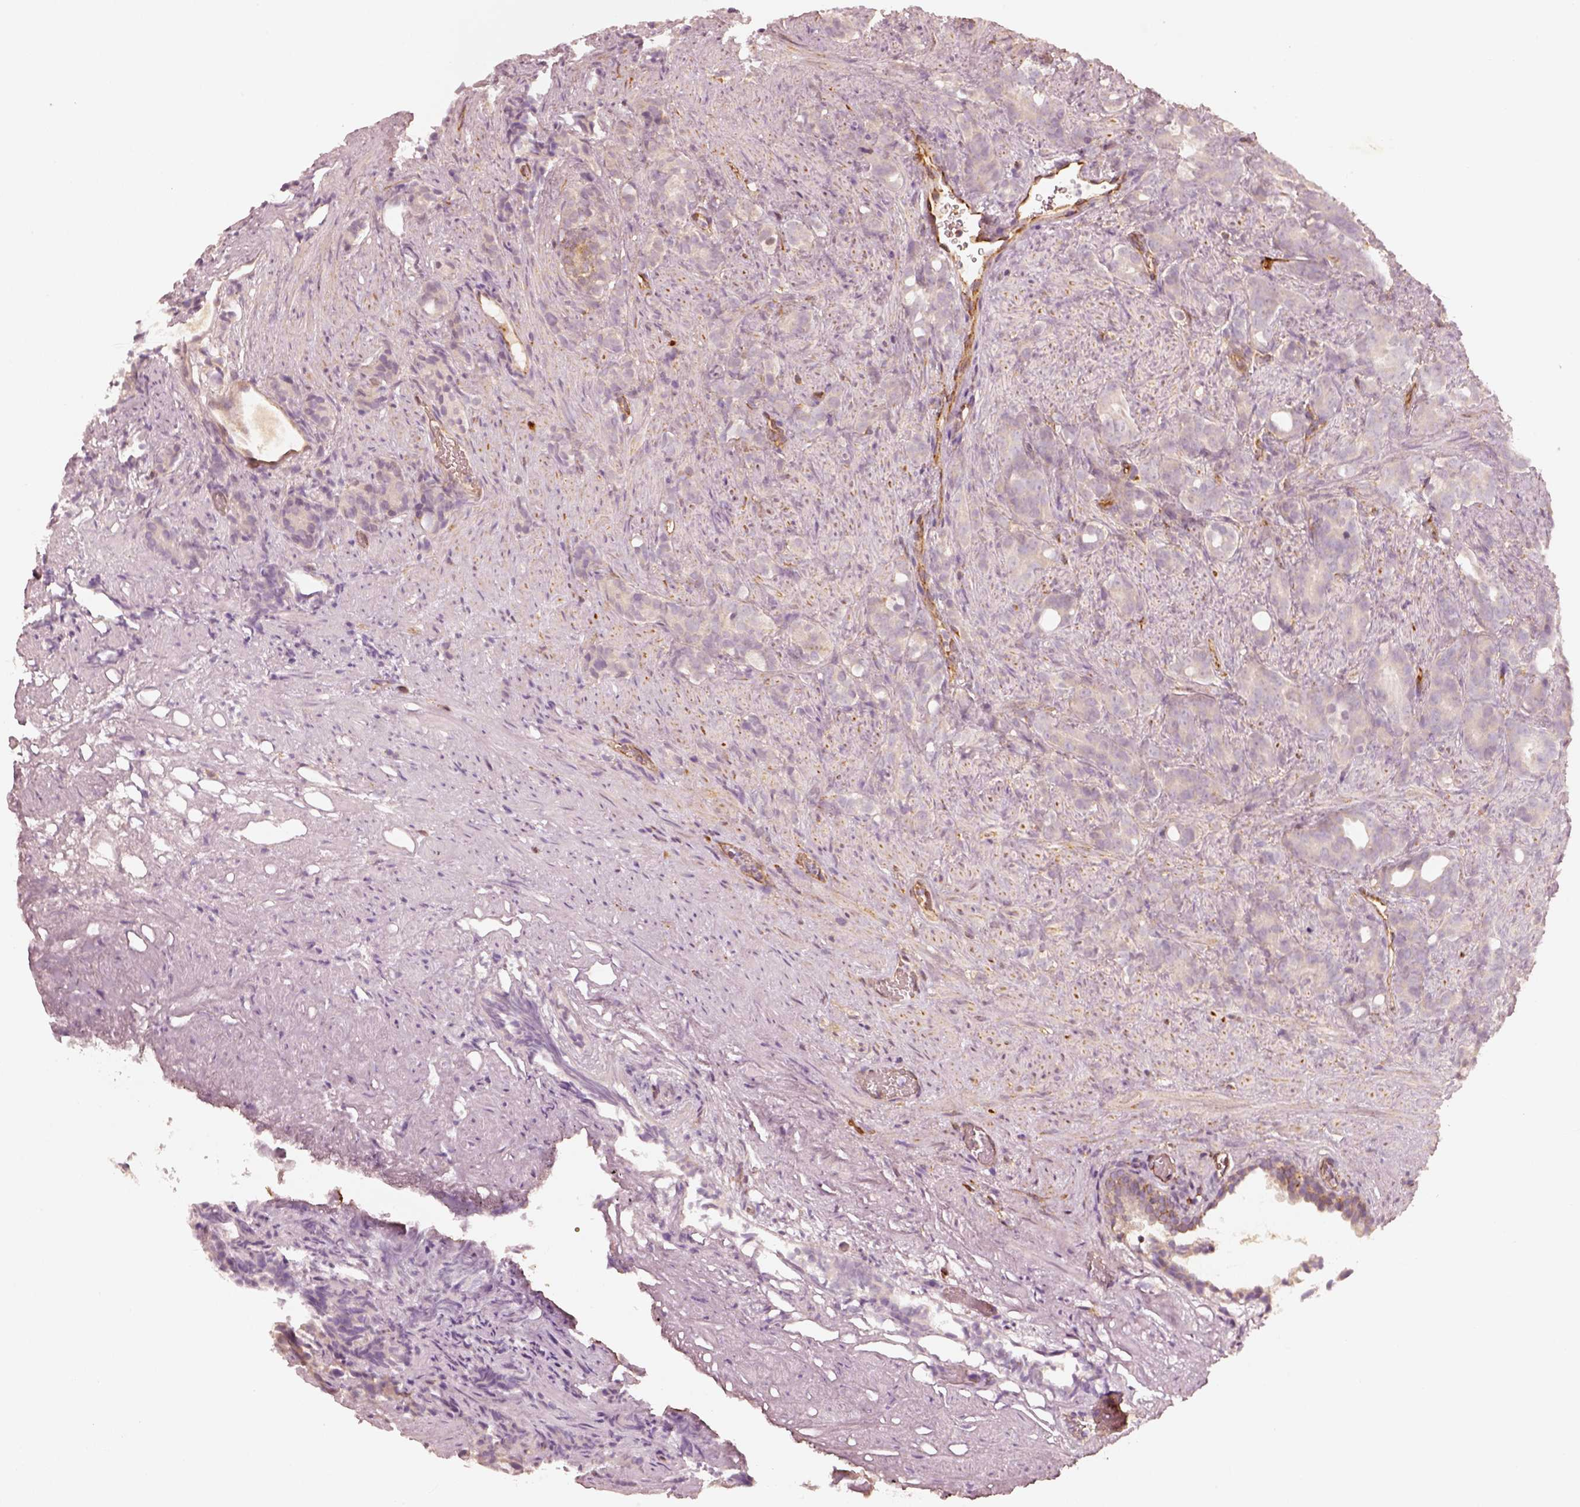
{"staining": {"intensity": "negative", "quantity": "none", "location": "none"}, "tissue": "prostate cancer", "cell_type": "Tumor cells", "image_type": "cancer", "snomed": [{"axis": "morphology", "description": "Adenocarcinoma, High grade"}, {"axis": "topography", "description": "Prostate"}], "caption": "The micrograph displays no significant positivity in tumor cells of prostate cancer (adenocarcinoma (high-grade)).", "gene": "FSCN1", "patient": {"sex": "male", "age": 84}}